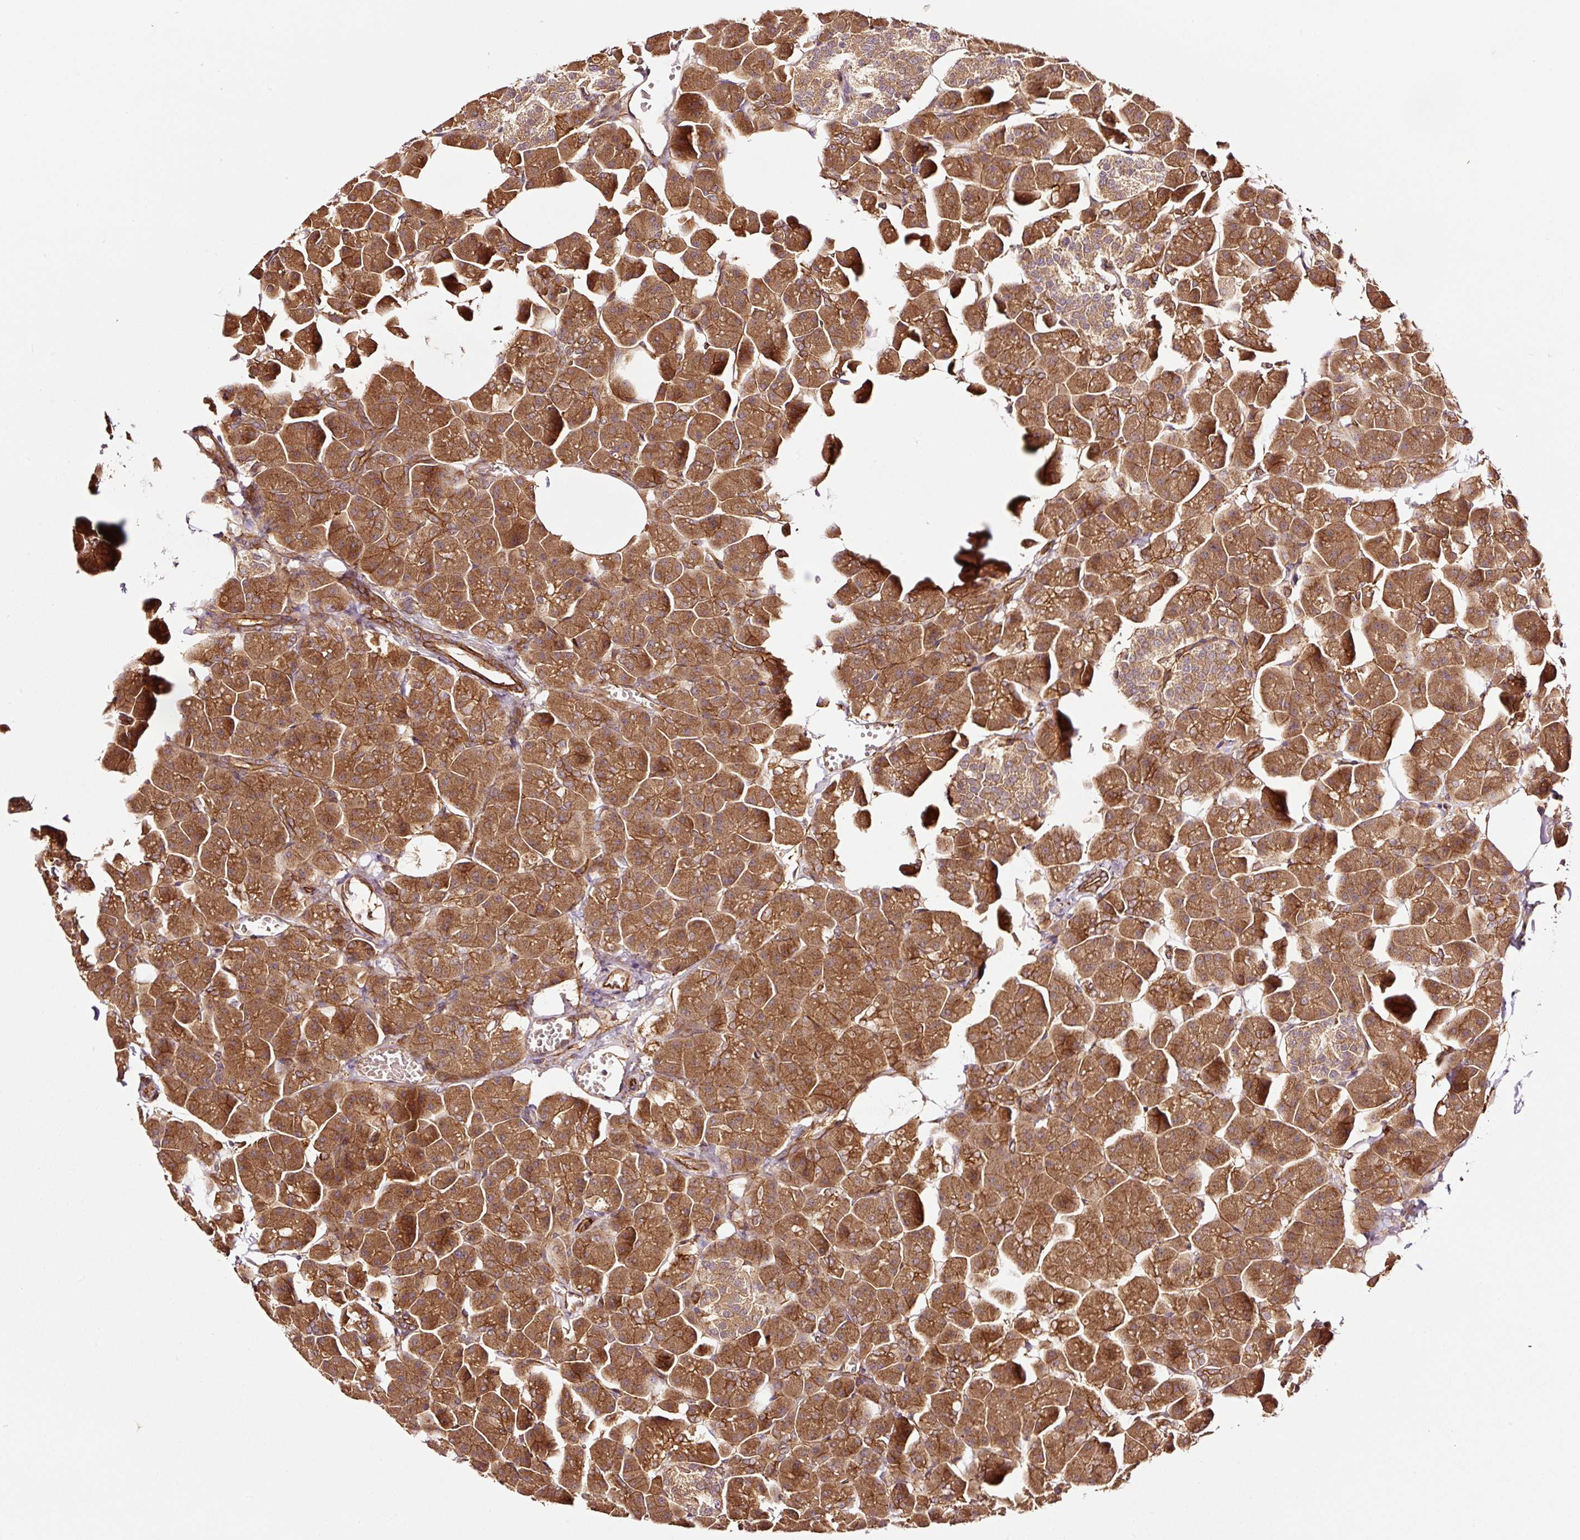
{"staining": {"intensity": "strong", "quantity": ">75%", "location": "cytoplasmic/membranous"}, "tissue": "pancreas", "cell_type": "Exocrine glandular cells", "image_type": "normal", "snomed": [{"axis": "morphology", "description": "Normal tissue, NOS"}, {"axis": "topography", "description": "Pancreas"}], "caption": "Immunohistochemical staining of benign pancreas displays high levels of strong cytoplasmic/membranous staining in approximately >75% of exocrine glandular cells. (DAB IHC with brightfield microscopy, high magnification).", "gene": "METAP1", "patient": {"sex": "male", "age": 35}}